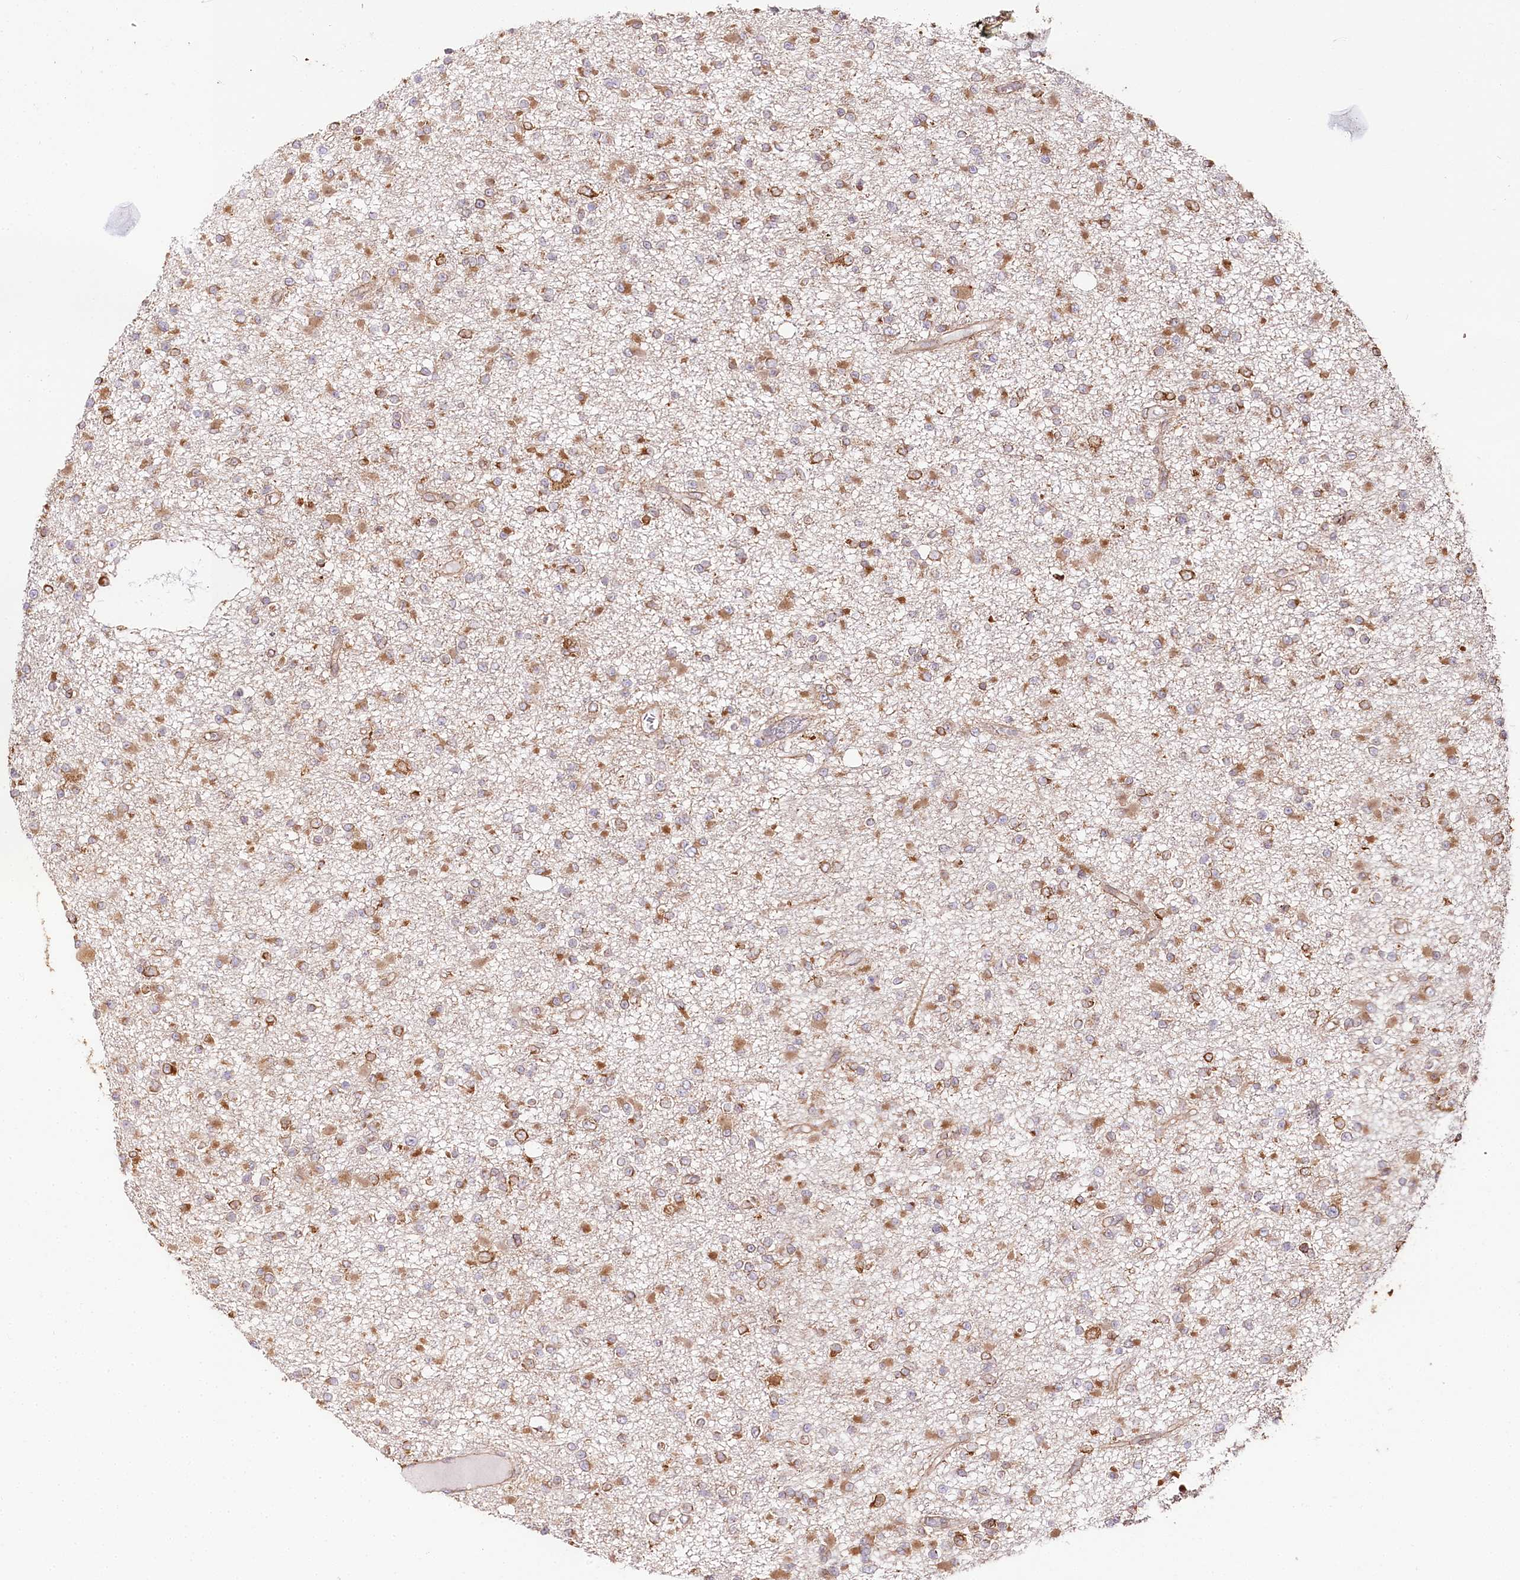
{"staining": {"intensity": "moderate", "quantity": ">75%", "location": "cytoplasmic/membranous"}, "tissue": "glioma", "cell_type": "Tumor cells", "image_type": "cancer", "snomed": [{"axis": "morphology", "description": "Glioma, malignant, Low grade"}, {"axis": "topography", "description": "Brain"}], "caption": "This is a histology image of IHC staining of malignant glioma (low-grade), which shows moderate staining in the cytoplasmic/membranous of tumor cells.", "gene": "CNPY2", "patient": {"sex": "female", "age": 22}}